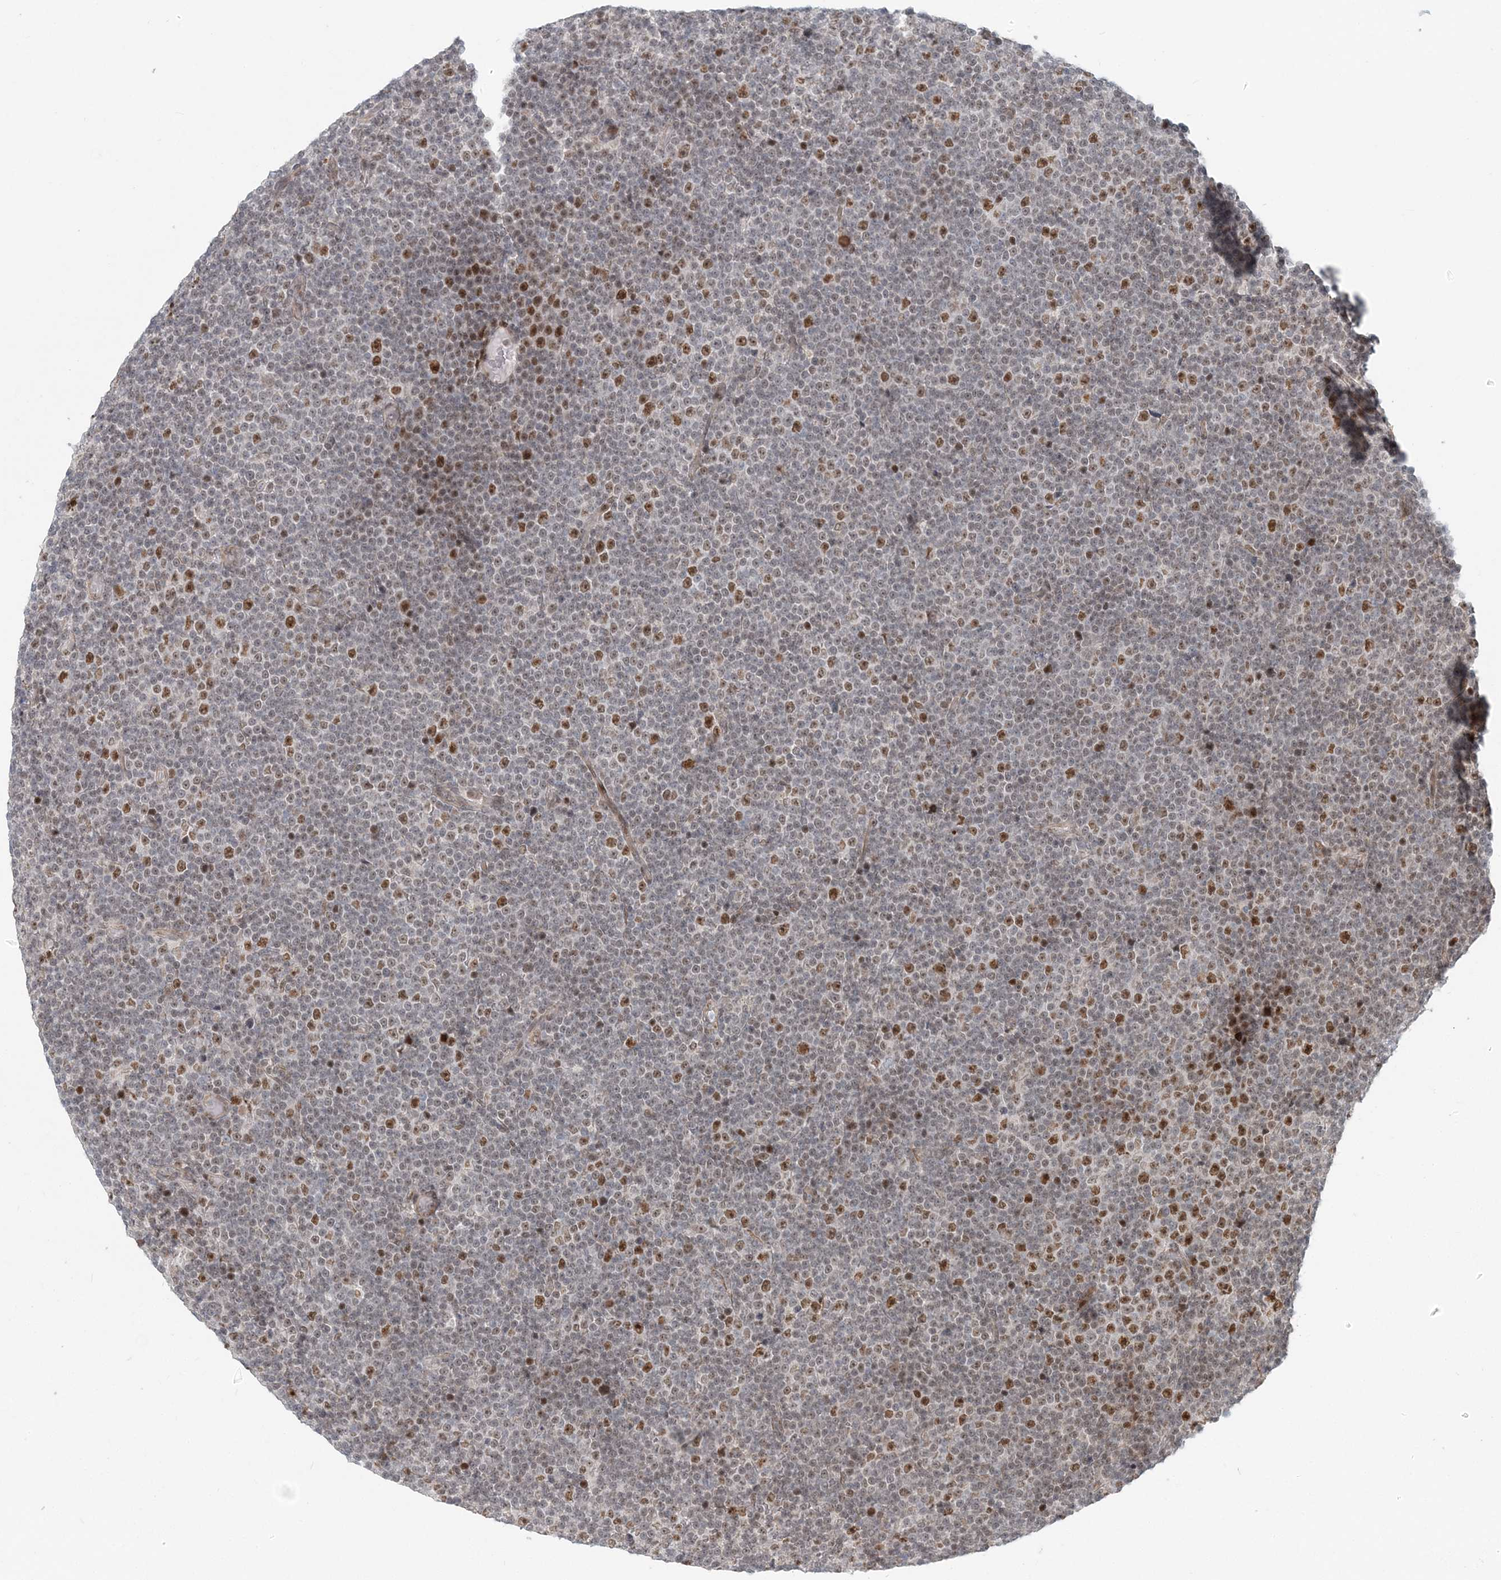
{"staining": {"intensity": "moderate", "quantity": "<25%", "location": "nuclear"}, "tissue": "lymphoma", "cell_type": "Tumor cells", "image_type": "cancer", "snomed": [{"axis": "morphology", "description": "Malignant lymphoma, non-Hodgkin's type, Low grade"}, {"axis": "topography", "description": "Lymph node"}], "caption": "This is an image of immunohistochemistry (IHC) staining of lymphoma, which shows moderate positivity in the nuclear of tumor cells.", "gene": "BAZ1B", "patient": {"sex": "female", "age": 67}}